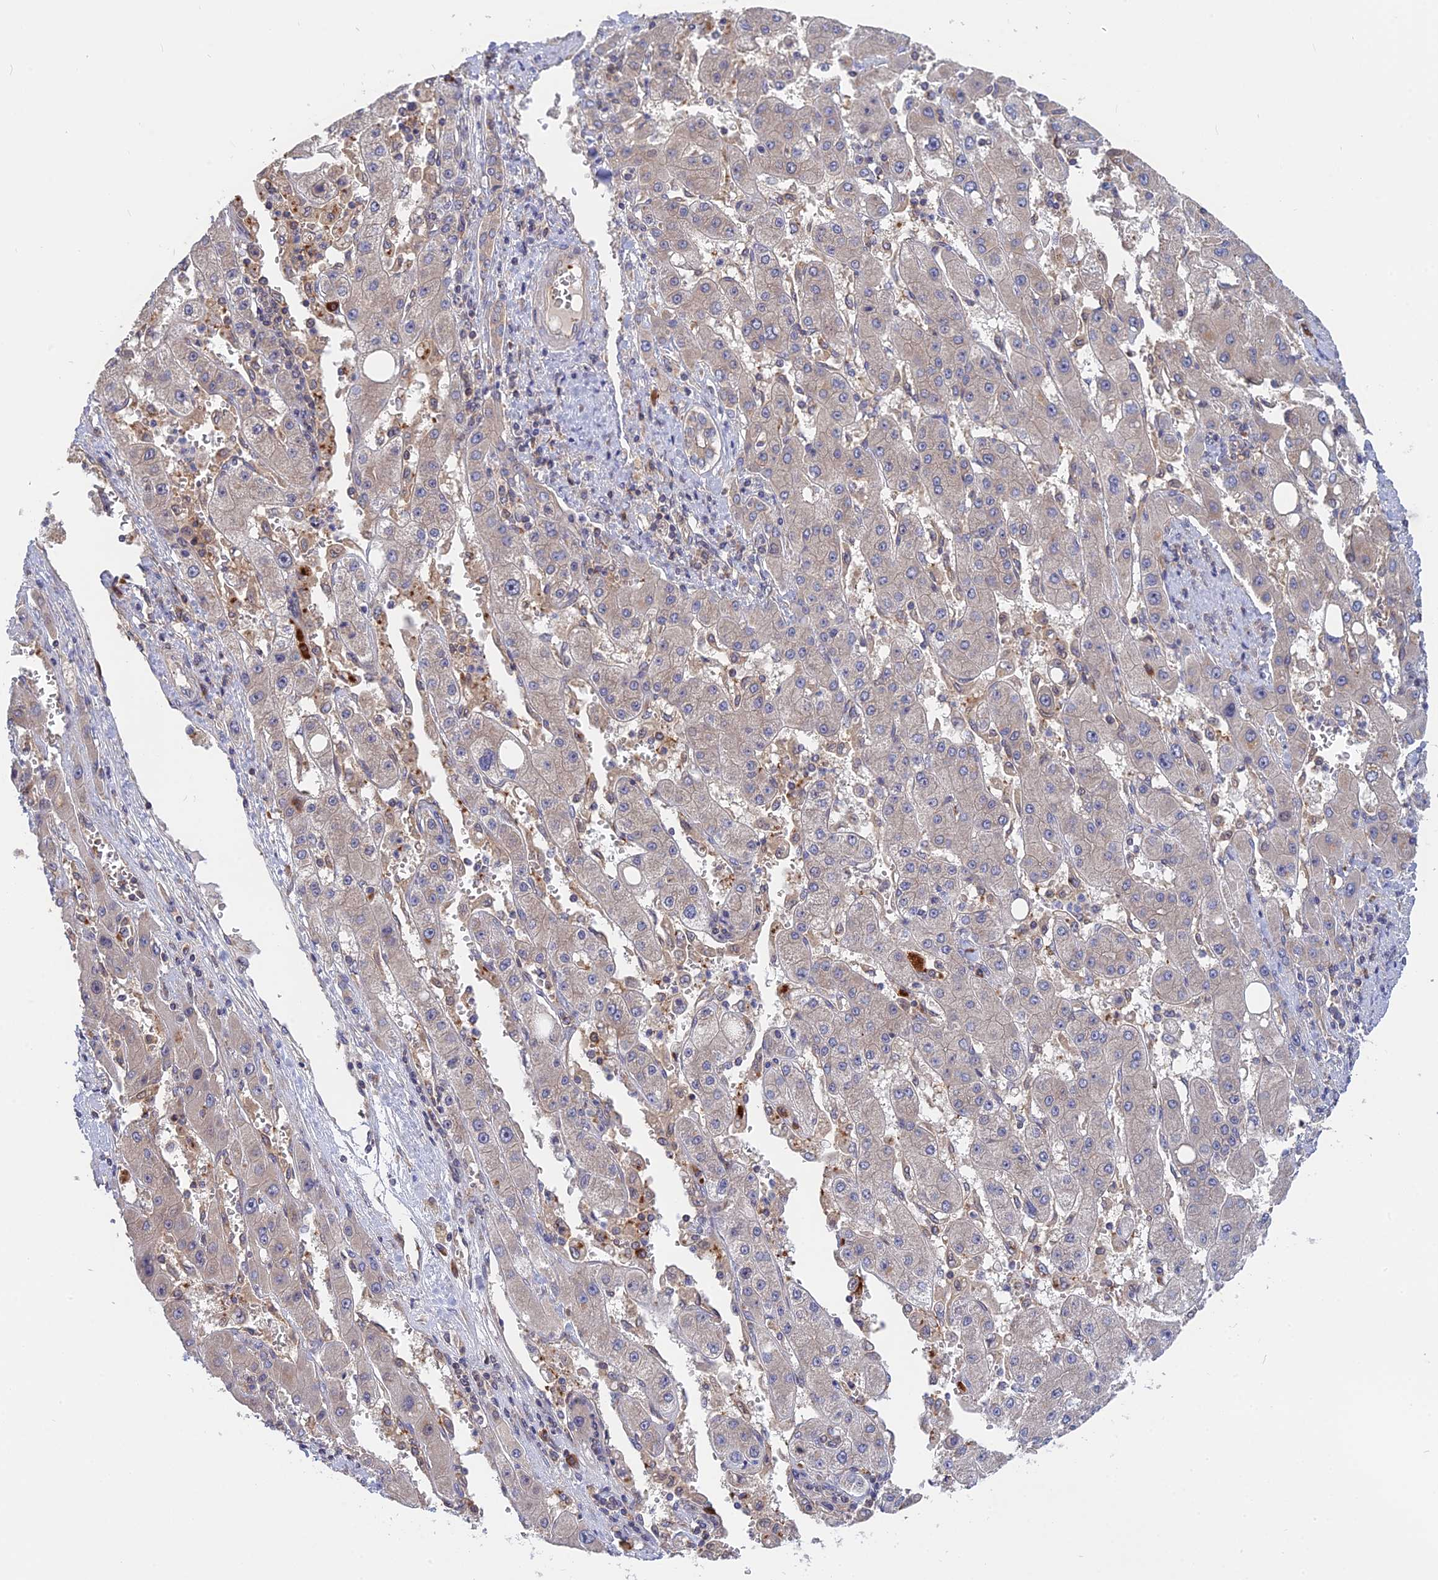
{"staining": {"intensity": "negative", "quantity": "none", "location": "none"}, "tissue": "liver cancer", "cell_type": "Tumor cells", "image_type": "cancer", "snomed": [{"axis": "morphology", "description": "Carcinoma, Hepatocellular, NOS"}, {"axis": "topography", "description": "Liver"}], "caption": "IHC photomicrograph of hepatocellular carcinoma (liver) stained for a protein (brown), which demonstrates no expression in tumor cells.", "gene": "IL21R", "patient": {"sex": "female", "age": 73}}